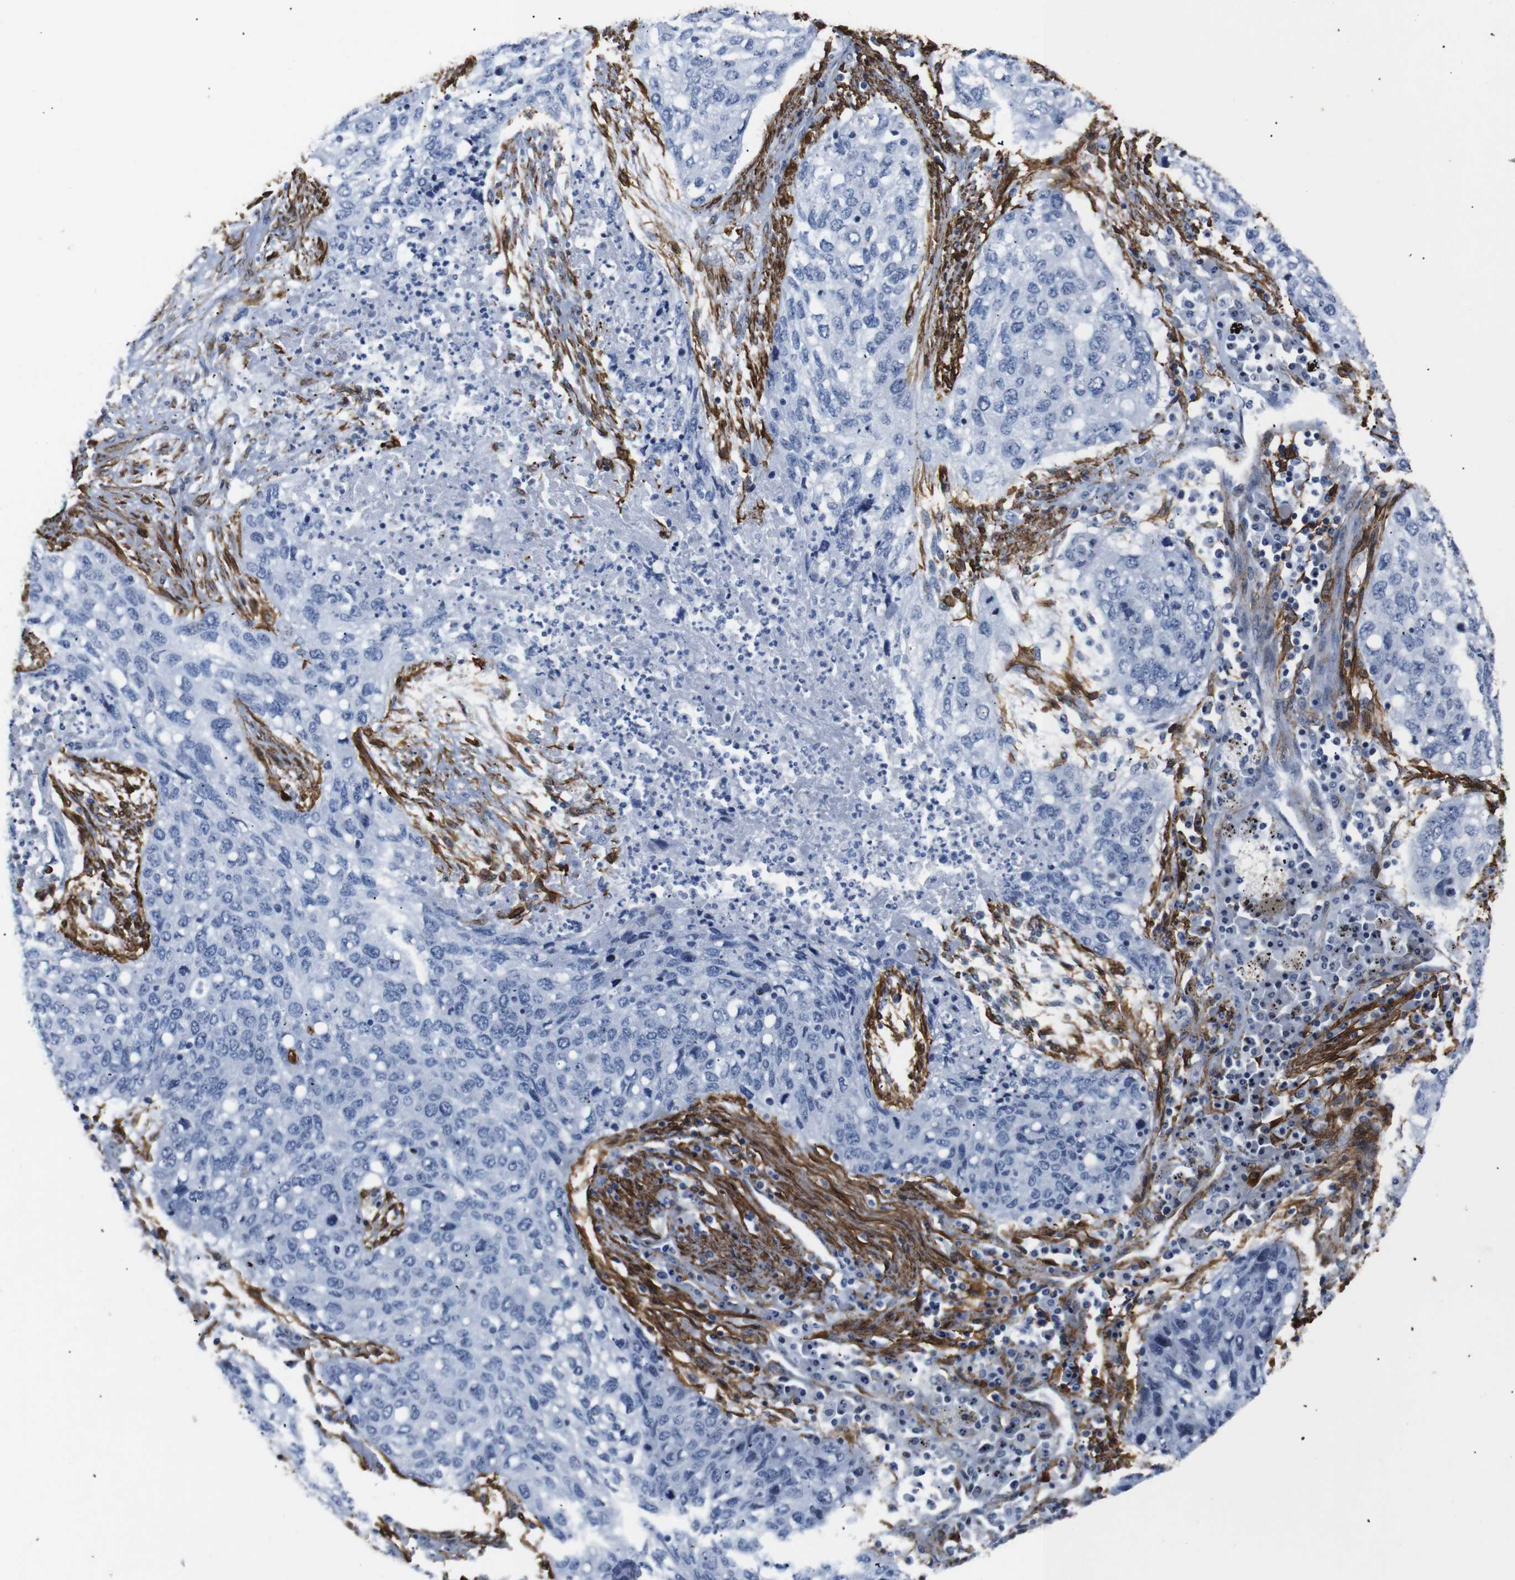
{"staining": {"intensity": "negative", "quantity": "none", "location": "none"}, "tissue": "lung cancer", "cell_type": "Tumor cells", "image_type": "cancer", "snomed": [{"axis": "morphology", "description": "Squamous cell carcinoma, NOS"}, {"axis": "topography", "description": "Lung"}], "caption": "Tumor cells show no significant expression in squamous cell carcinoma (lung). Nuclei are stained in blue.", "gene": "ACTA2", "patient": {"sex": "female", "age": 63}}